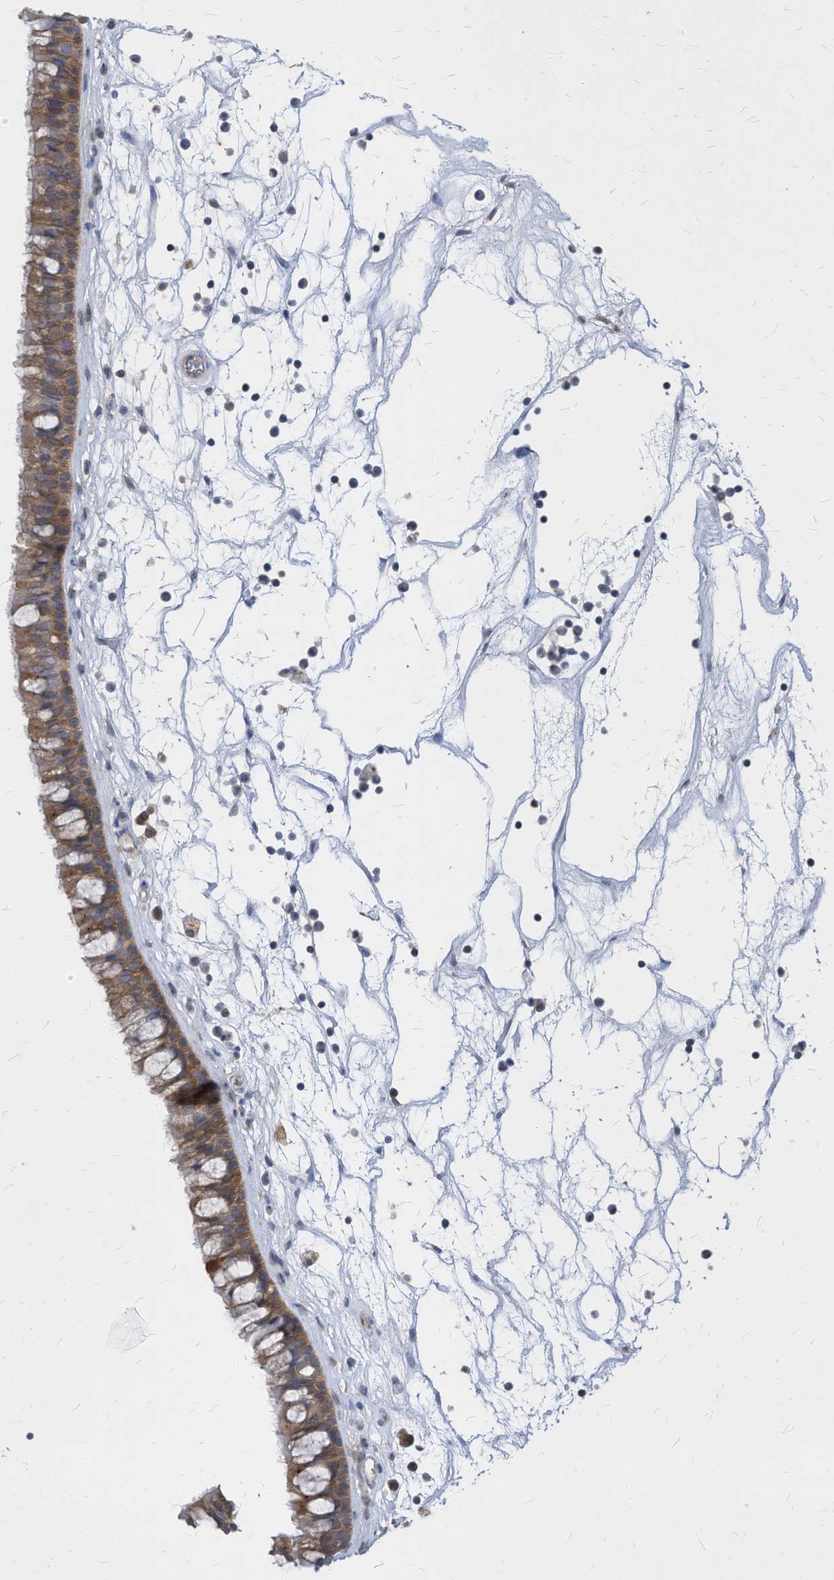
{"staining": {"intensity": "moderate", "quantity": ">75%", "location": "cytoplasmic/membranous"}, "tissue": "nasopharynx", "cell_type": "Respiratory epithelial cells", "image_type": "normal", "snomed": [{"axis": "morphology", "description": "Normal tissue, NOS"}, {"axis": "topography", "description": "Nasopharynx"}], "caption": "This is a micrograph of immunohistochemistry (IHC) staining of normal nasopharynx, which shows moderate positivity in the cytoplasmic/membranous of respiratory epithelial cells.", "gene": "KPNB1", "patient": {"sex": "male", "age": 64}}